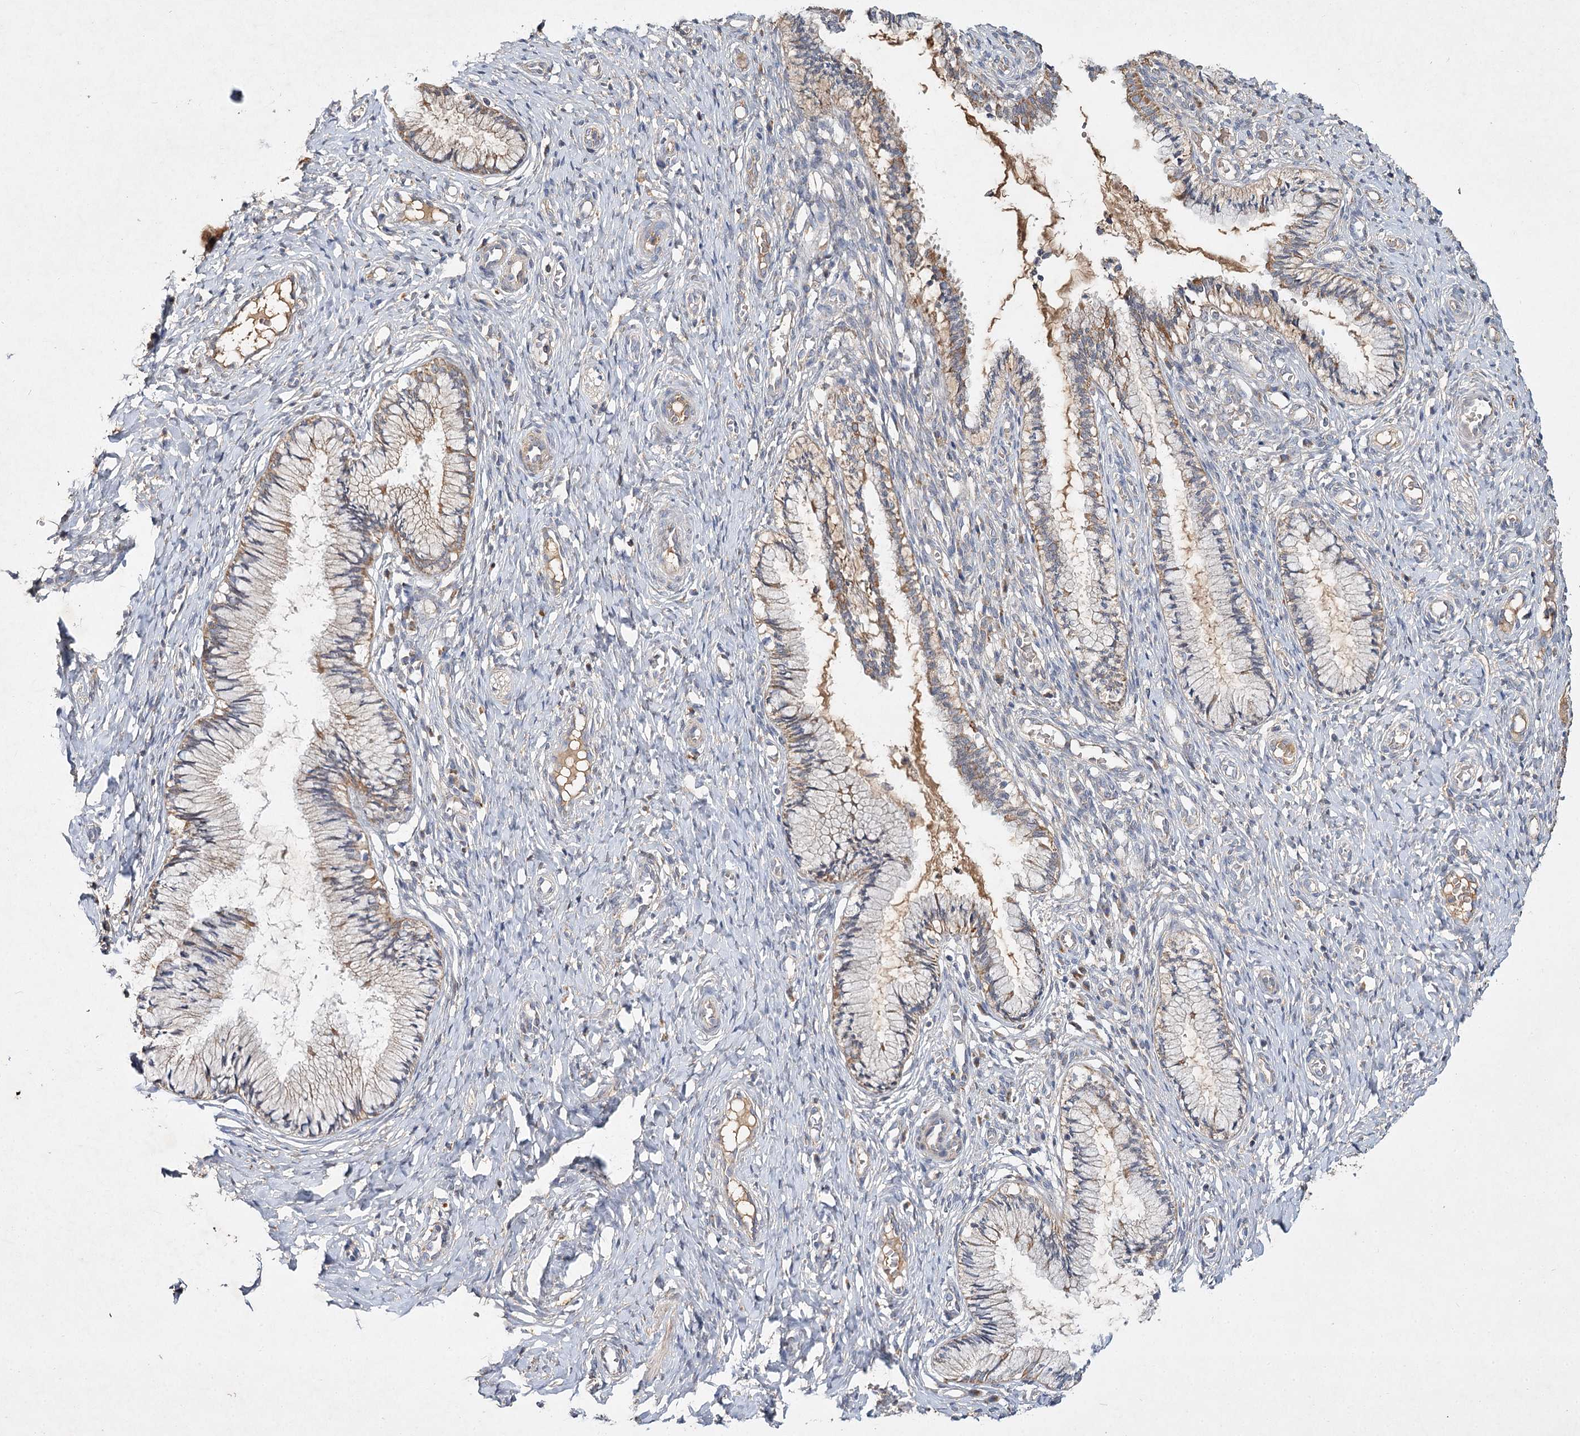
{"staining": {"intensity": "weak", "quantity": "<25%", "location": "cytoplasmic/membranous"}, "tissue": "cervix", "cell_type": "Glandular cells", "image_type": "normal", "snomed": [{"axis": "morphology", "description": "Normal tissue, NOS"}, {"axis": "topography", "description": "Cervix"}], "caption": "IHC micrograph of normal cervix: cervix stained with DAB (3,3'-diaminobenzidine) reveals no significant protein positivity in glandular cells.", "gene": "MFN1", "patient": {"sex": "female", "age": 27}}